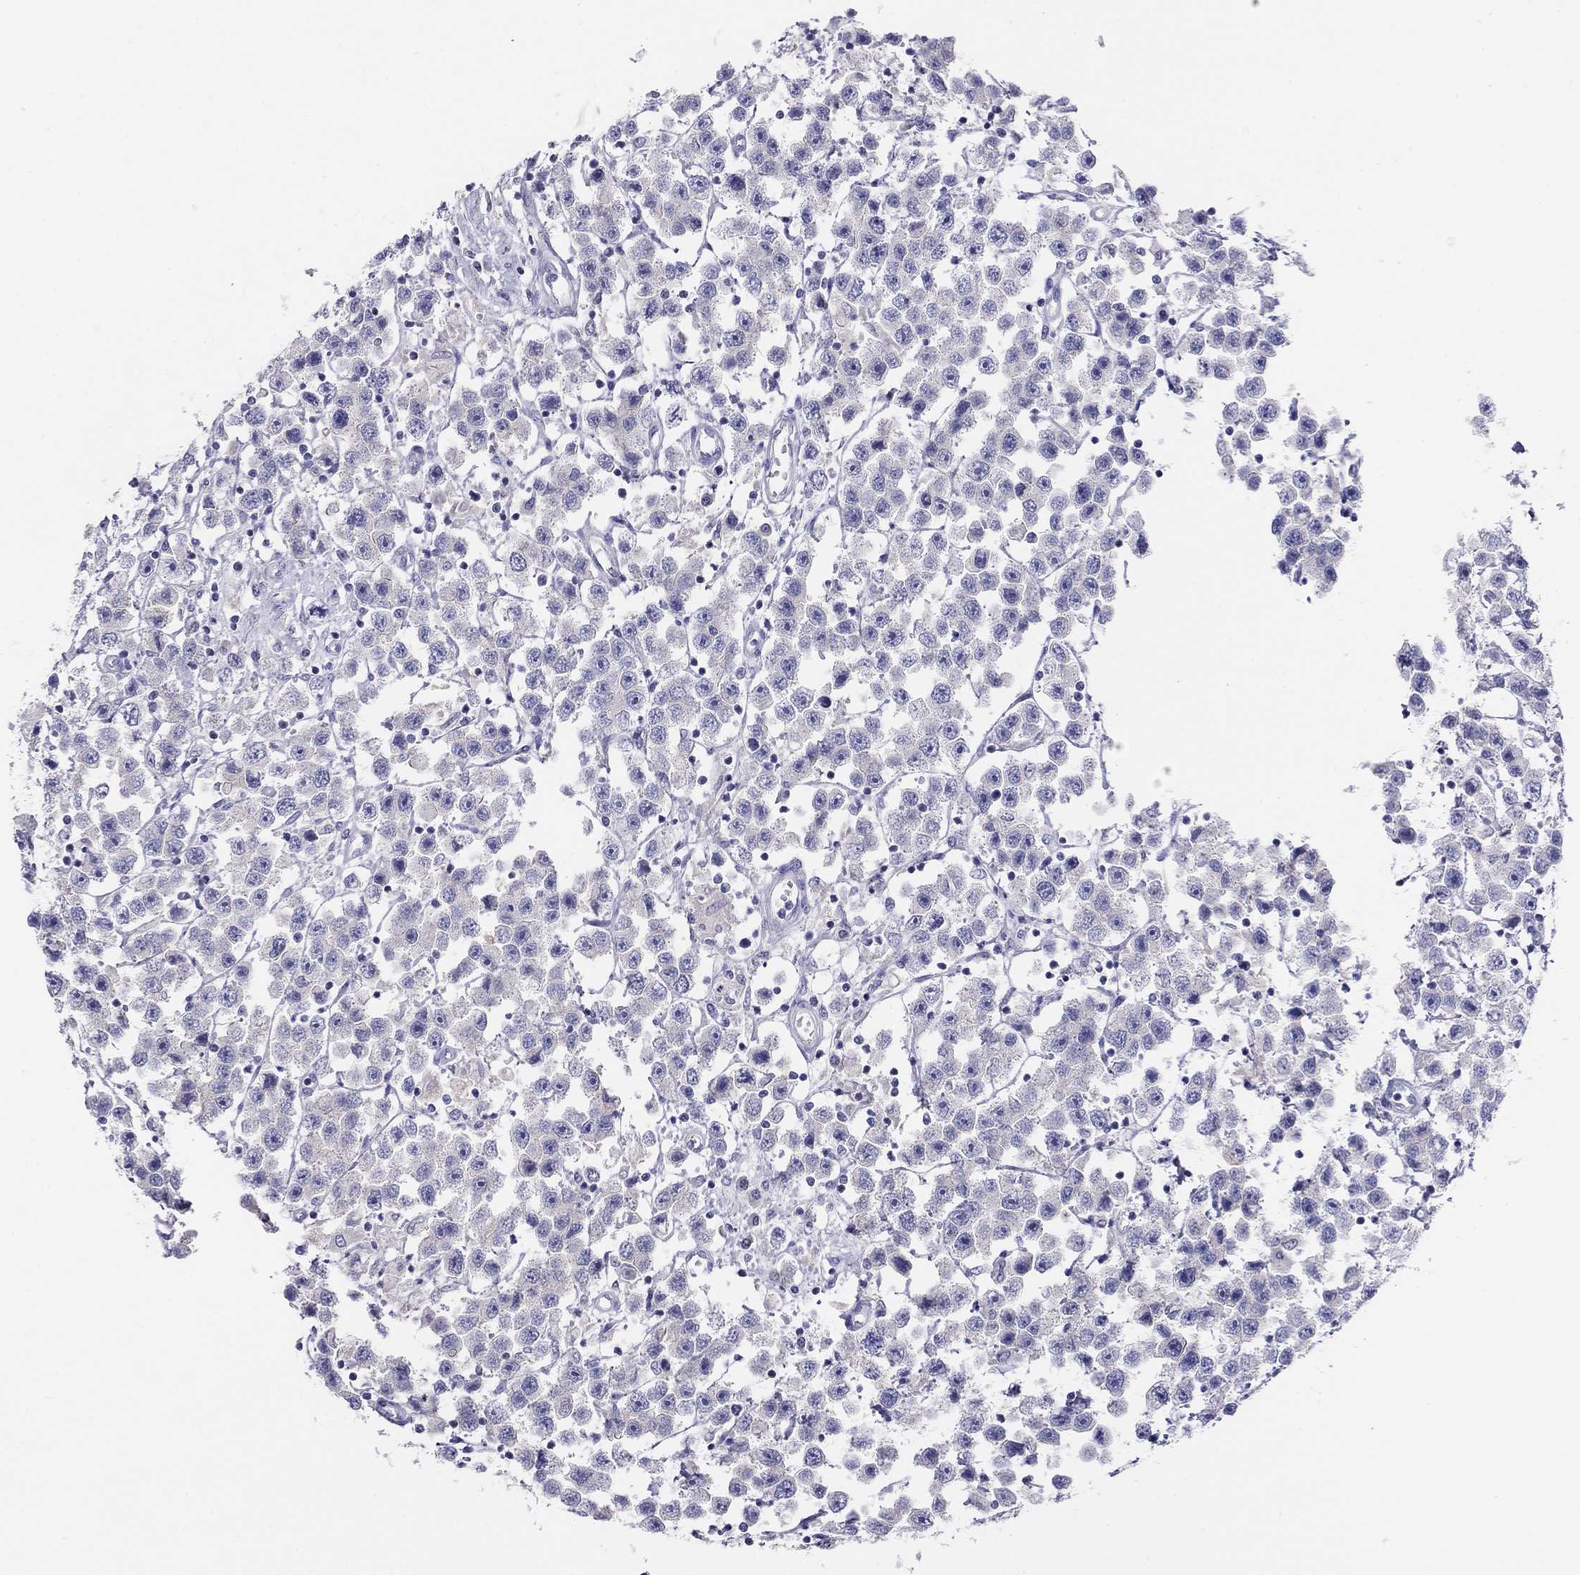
{"staining": {"intensity": "negative", "quantity": "none", "location": "none"}, "tissue": "testis cancer", "cell_type": "Tumor cells", "image_type": "cancer", "snomed": [{"axis": "morphology", "description": "Seminoma, NOS"}, {"axis": "topography", "description": "Testis"}], "caption": "An IHC photomicrograph of testis cancer is shown. There is no staining in tumor cells of testis cancer. (Brightfield microscopy of DAB immunohistochemistry (IHC) at high magnification).", "gene": "MGAT4C", "patient": {"sex": "male", "age": 45}}